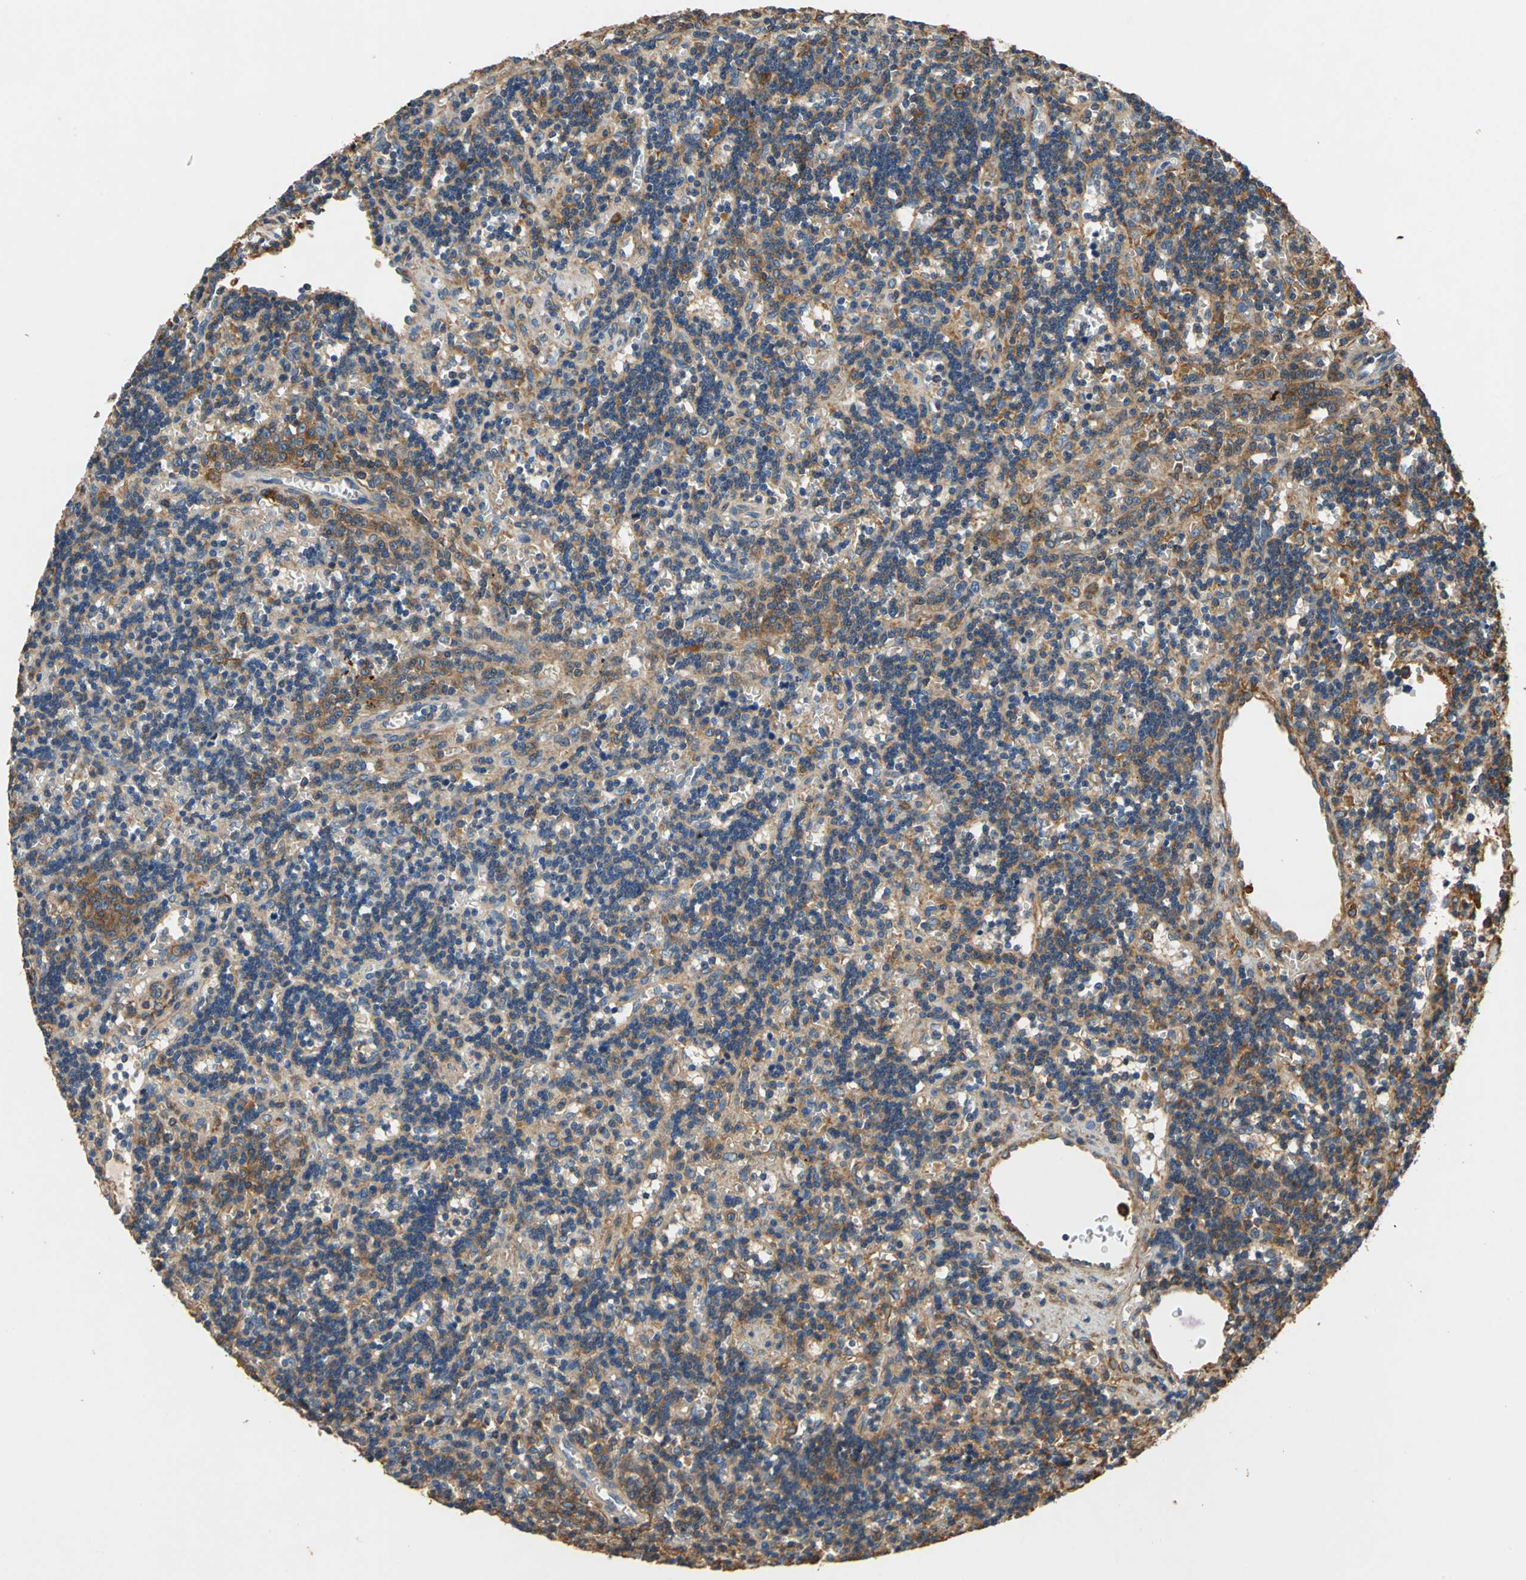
{"staining": {"intensity": "moderate", "quantity": ">75%", "location": "cytoplasmic/membranous"}, "tissue": "lymphoma", "cell_type": "Tumor cells", "image_type": "cancer", "snomed": [{"axis": "morphology", "description": "Malignant lymphoma, non-Hodgkin's type, Low grade"}, {"axis": "topography", "description": "Spleen"}], "caption": "Lymphoma stained for a protein (brown) displays moderate cytoplasmic/membranous positive positivity in about >75% of tumor cells.", "gene": "DDX3Y", "patient": {"sex": "male", "age": 60}}